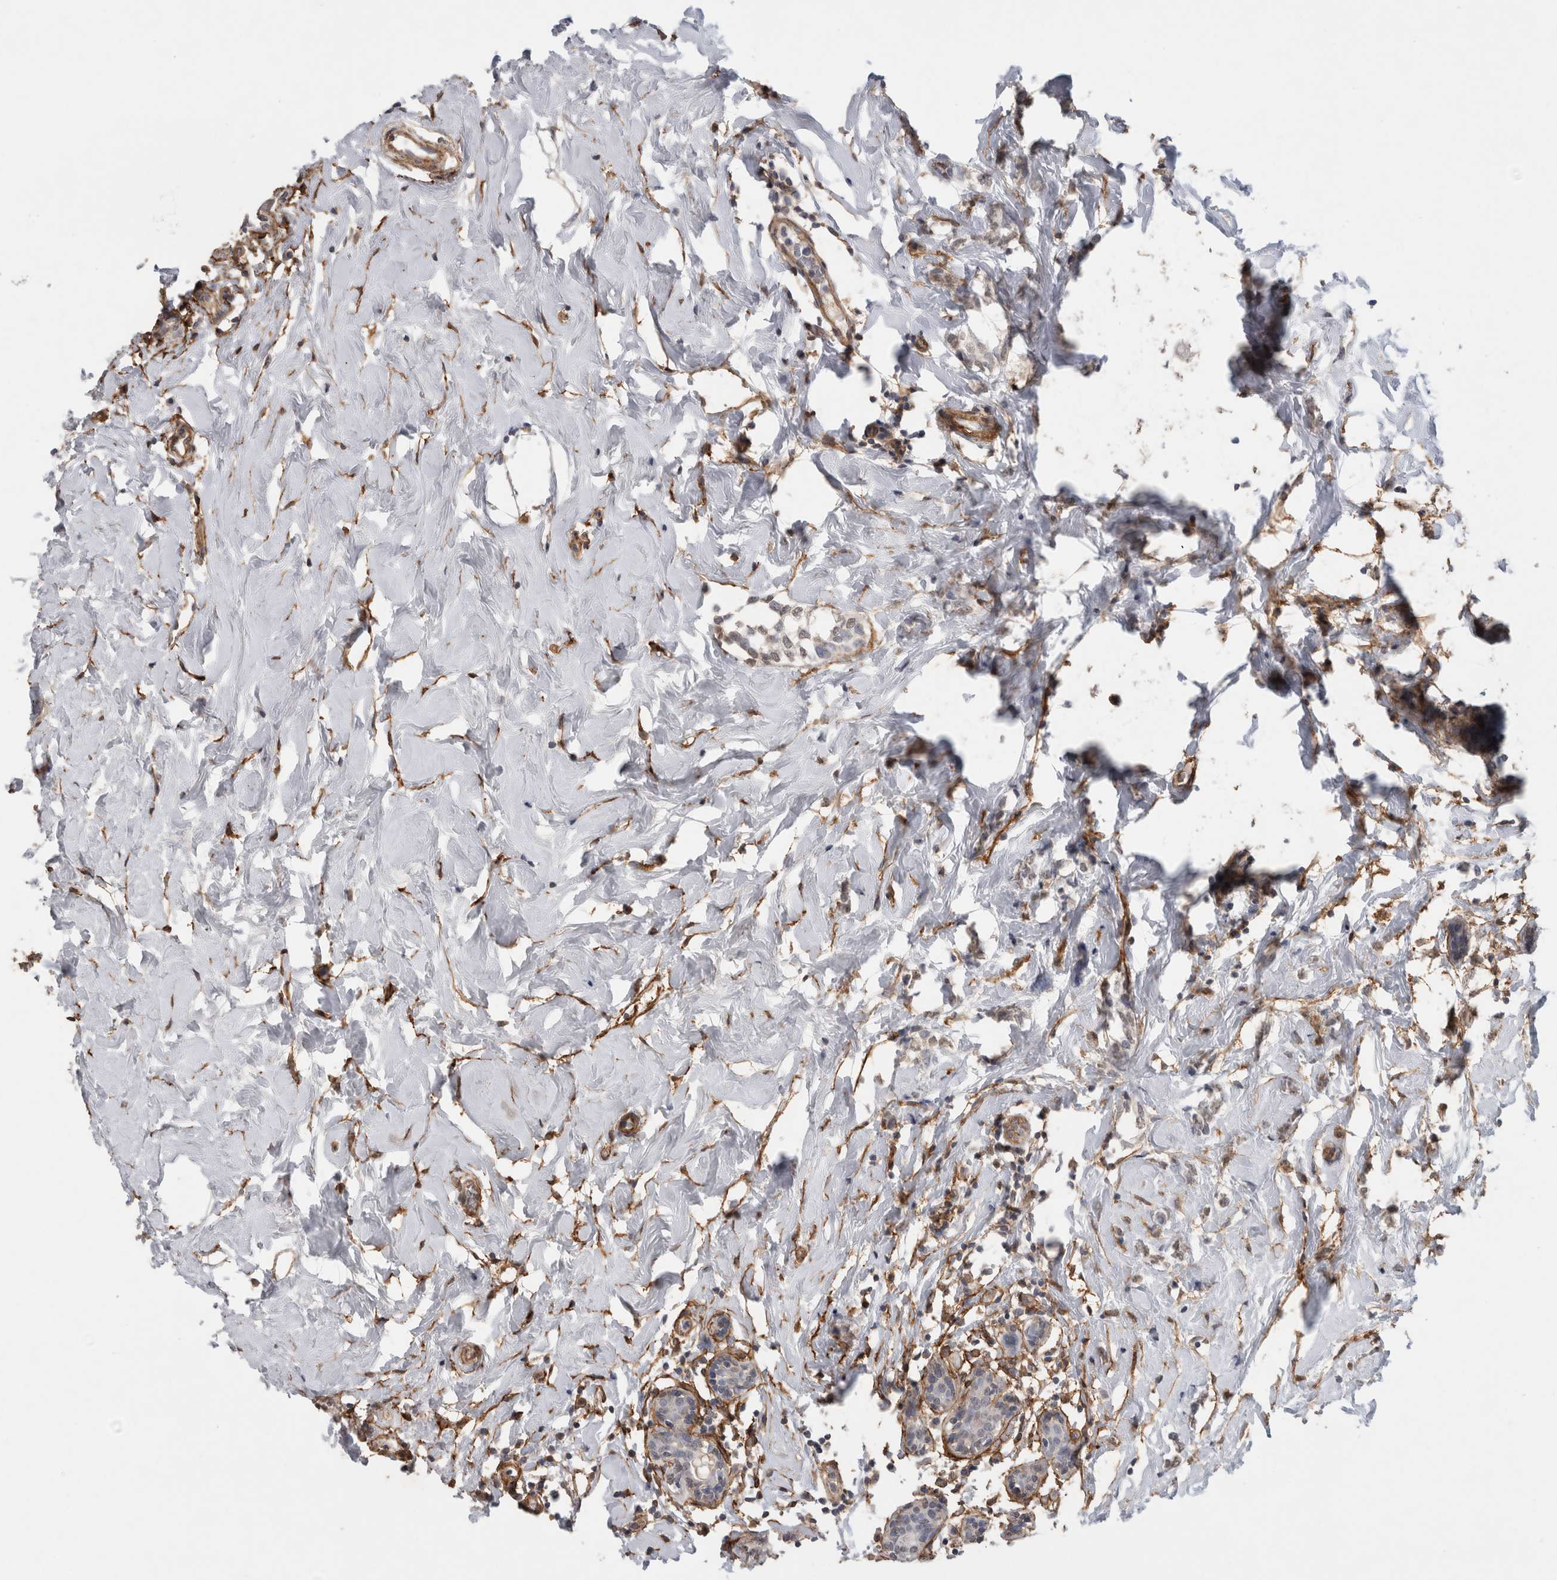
{"staining": {"intensity": "negative", "quantity": "none", "location": "none"}, "tissue": "breast cancer", "cell_type": "Tumor cells", "image_type": "cancer", "snomed": [{"axis": "morphology", "description": "Normal tissue, NOS"}, {"axis": "morphology", "description": "Lobular carcinoma"}, {"axis": "topography", "description": "Breast"}], "caption": "This is an immunohistochemistry (IHC) image of human lobular carcinoma (breast). There is no expression in tumor cells.", "gene": "RECK", "patient": {"sex": "female", "age": 47}}